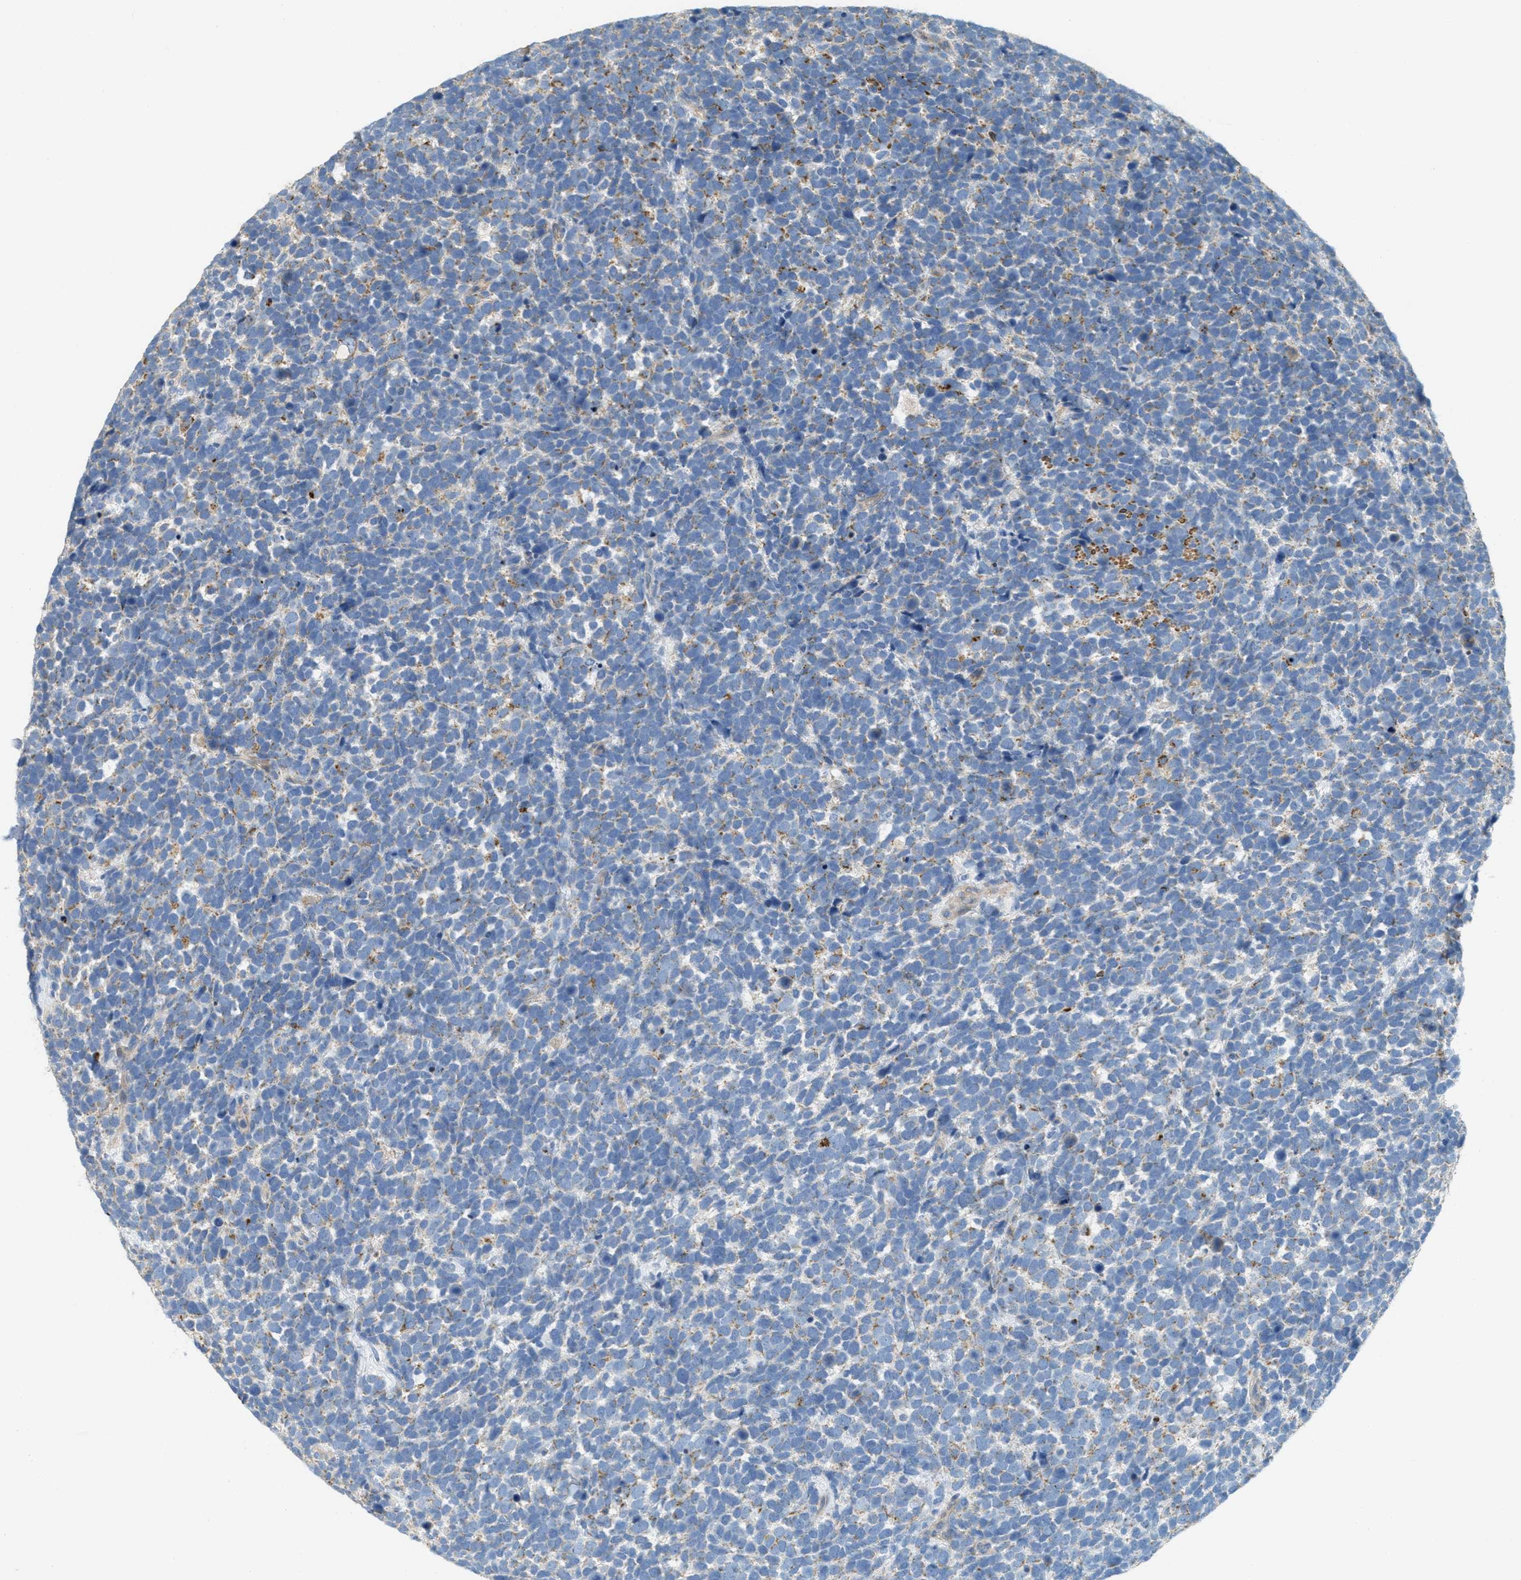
{"staining": {"intensity": "weak", "quantity": "25%-75%", "location": "cytoplasmic/membranous"}, "tissue": "urothelial cancer", "cell_type": "Tumor cells", "image_type": "cancer", "snomed": [{"axis": "morphology", "description": "Urothelial carcinoma, High grade"}, {"axis": "topography", "description": "Urinary bladder"}], "caption": "The histopathology image exhibits immunohistochemical staining of urothelial cancer. There is weak cytoplasmic/membranous positivity is identified in approximately 25%-75% of tumor cells.", "gene": "MRS2", "patient": {"sex": "female", "age": 82}}